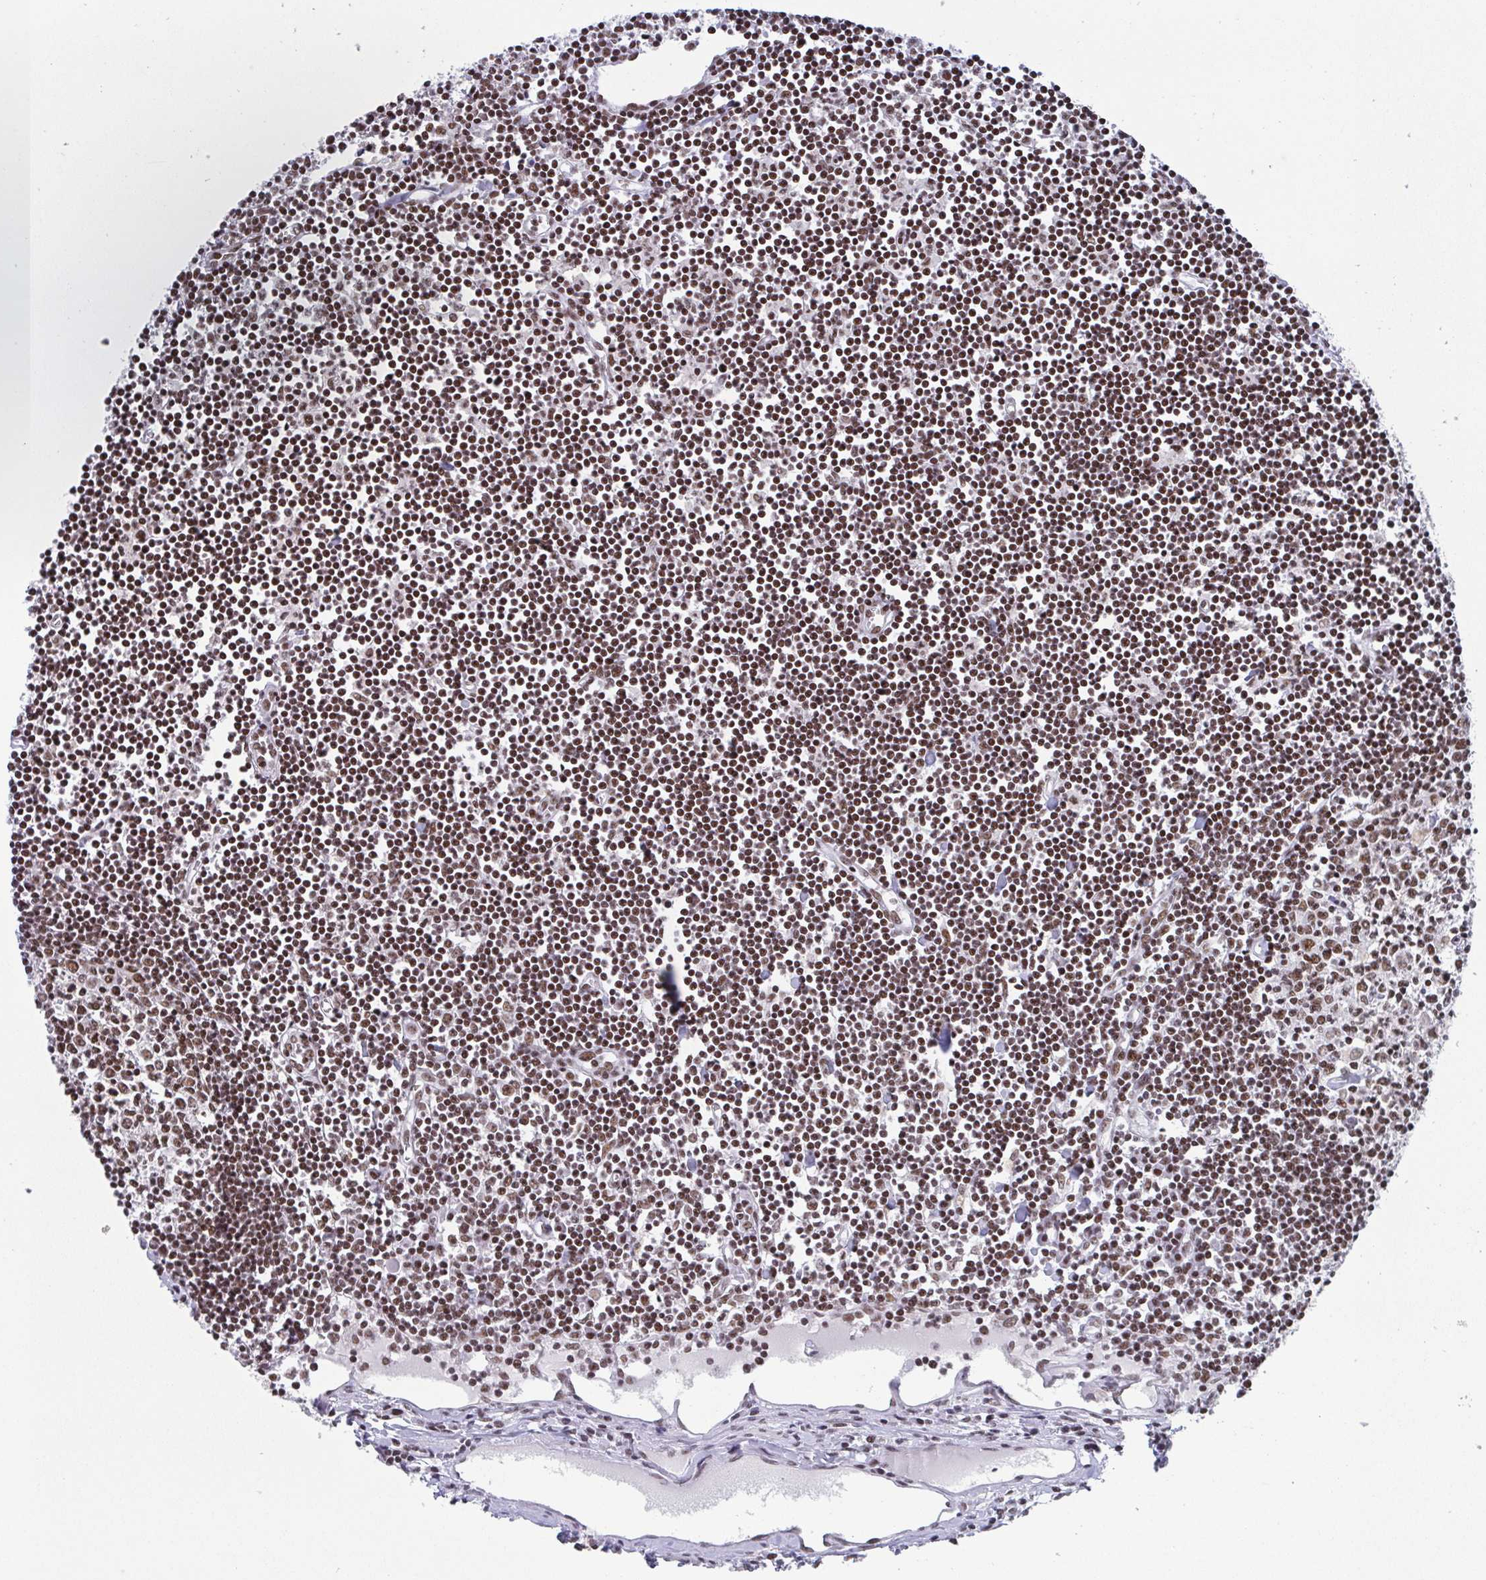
{"staining": {"intensity": "moderate", "quantity": ">75%", "location": "nuclear"}, "tissue": "lymph node", "cell_type": "Germinal center cells", "image_type": "normal", "snomed": [{"axis": "morphology", "description": "Normal tissue, NOS"}, {"axis": "topography", "description": "Lymph node"}], "caption": "IHC staining of benign lymph node, which demonstrates medium levels of moderate nuclear expression in about >75% of germinal center cells indicating moderate nuclear protein positivity. The staining was performed using DAB (3,3'-diaminobenzidine) (brown) for protein detection and nuclei were counterstained in hematoxylin (blue).", "gene": "CTCF", "patient": {"sex": "female", "age": 65}}